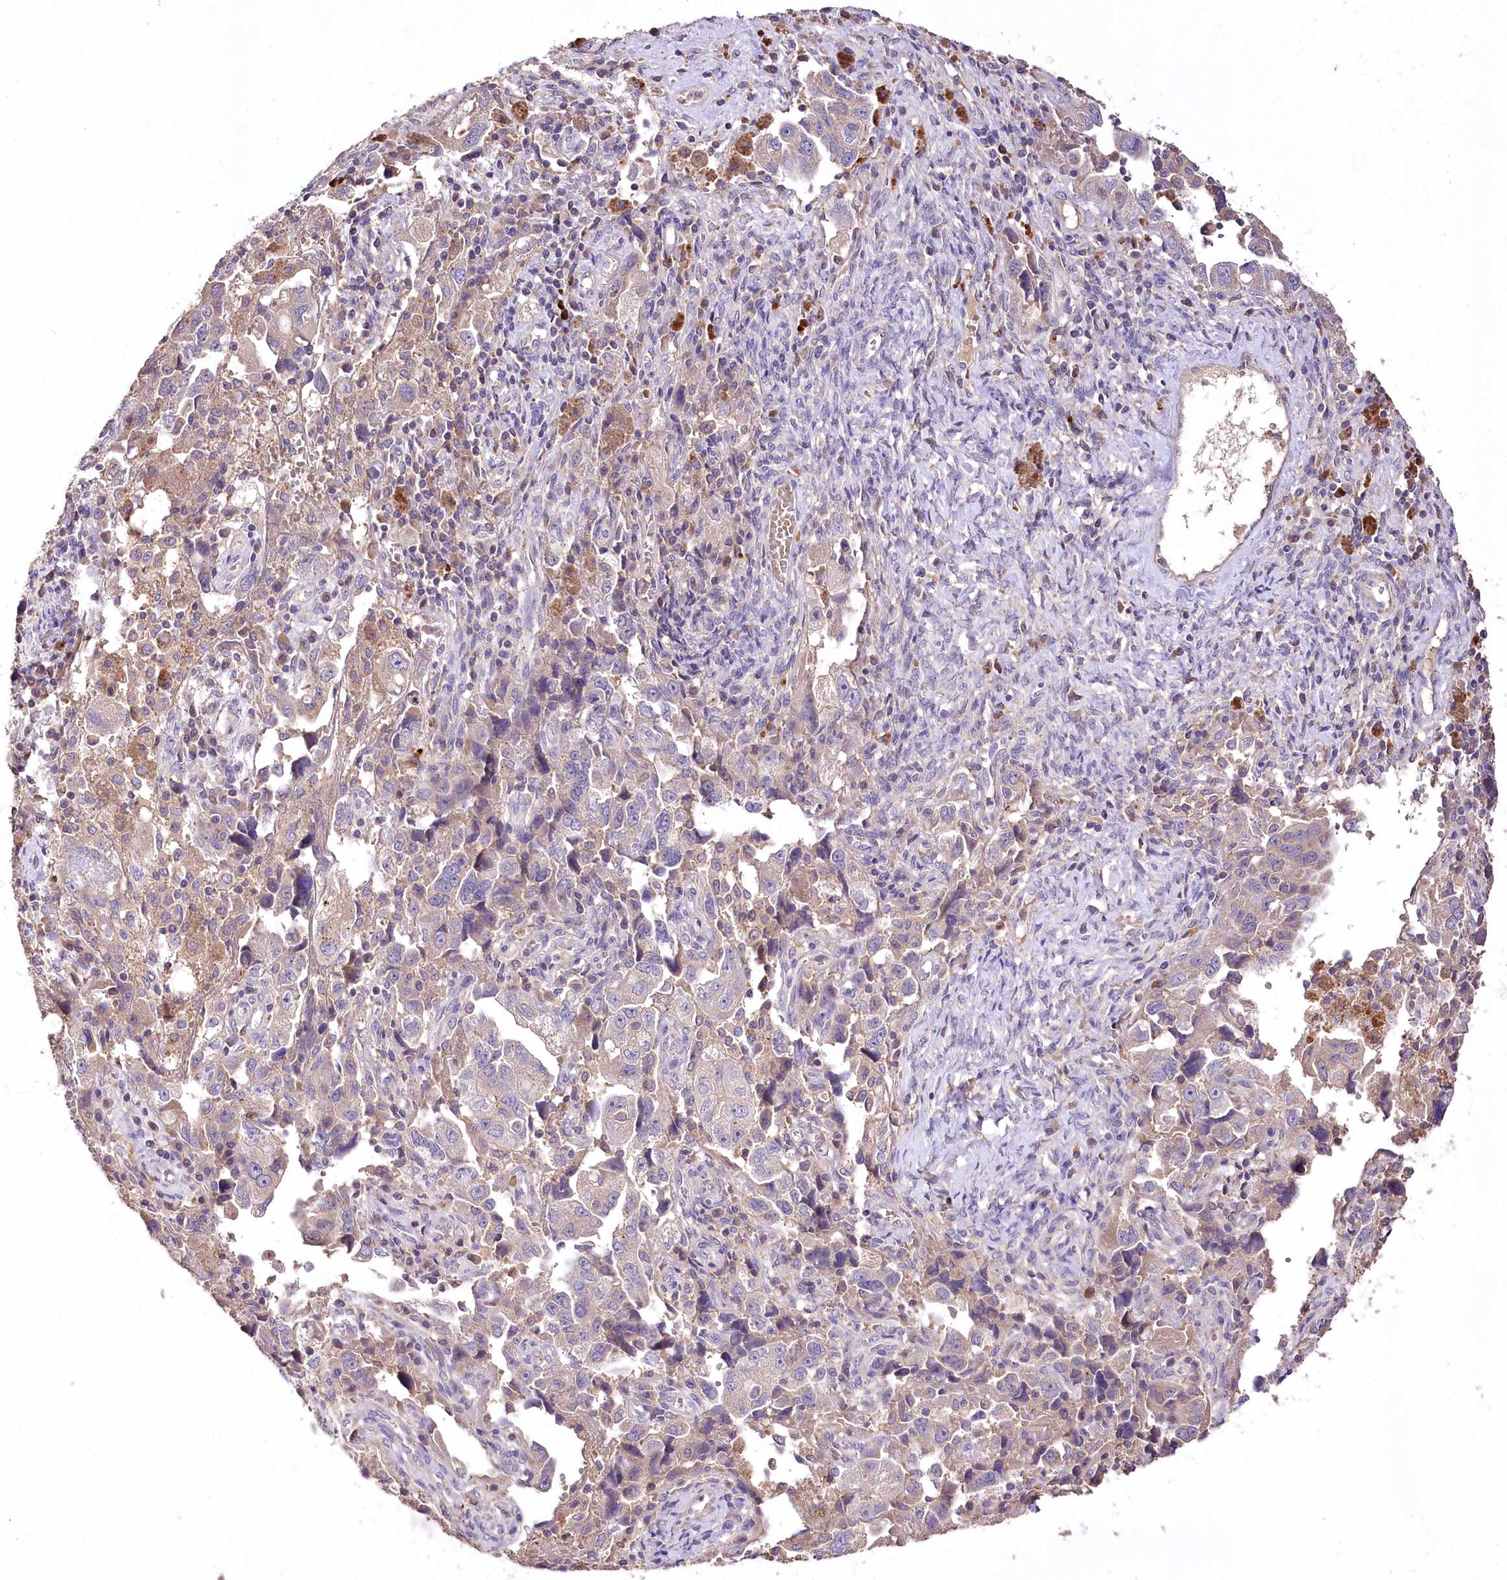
{"staining": {"intensity": "weak", "quantity": "<25%", "location": "cytoplasmic/membranous"}, "tissue": "ovarian cancer", "cell_type": "Tumor cells", "image_type": "cancer", "snomed": [{"axis": "morphology", "description": "Carcinoma, NOS"}, {"axis": "morphology", "description": "Cystadenocarcinoma, serous, NOS"}, {"axis": "topography", "description": "Ovary"}], "caption": "Tumor cells are negative for brown protein staining in ovarian carcinoma. (DAB (3,3'-diaminobenzidine) immunohistochemistry (IHC), high magnification).", "gene": "PCYOX1L", "patient": {"sex": "female", "age": 69}}